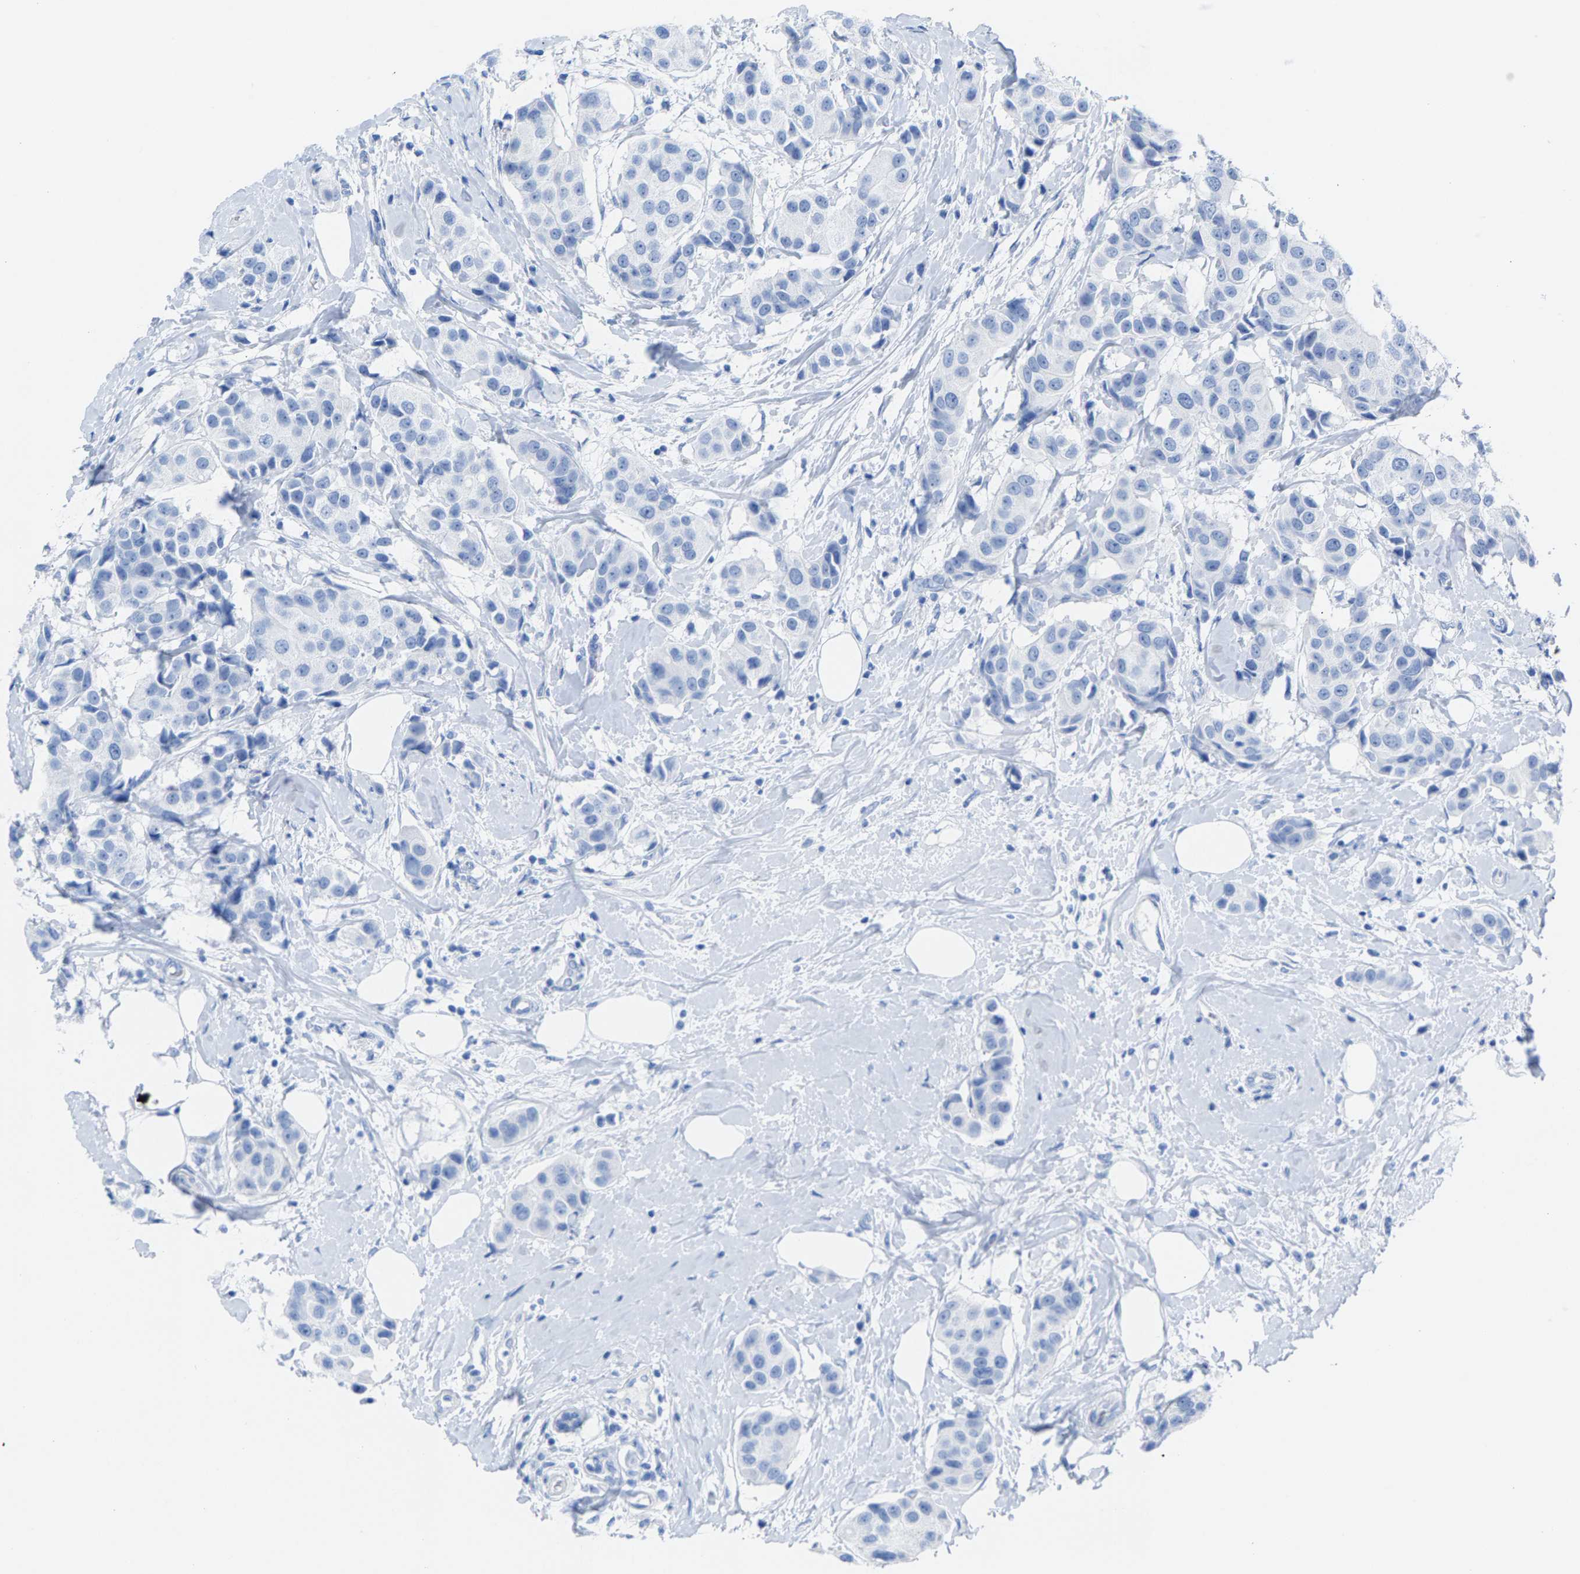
{"staining": {"intensity": "negative", "quantity": "none", "location": "none"}, "tissue": "breast cancer", "cell_type": "Tumor cells", "image_type": "cancer", "snomed": [{"axis": "morphology", "description": "Normal tissue, NOS"}, {"axis": "morphology", "description": "Duct carcinoma"}, {"axis": "topography", "description": "Breast"}], "caption": "Infiltrating ductal carcinoma (breast) was stained to show a protein in brown. There is no significant positivity in tumor cells. Brightfield microscopy of IHC stained with DAB (3,3'-diaminobenzidine) (brown) and hematoxylin (blue), captured at high magnification.", "gene": "CPA1", "patient": {"sex": "female", "age": 39}}